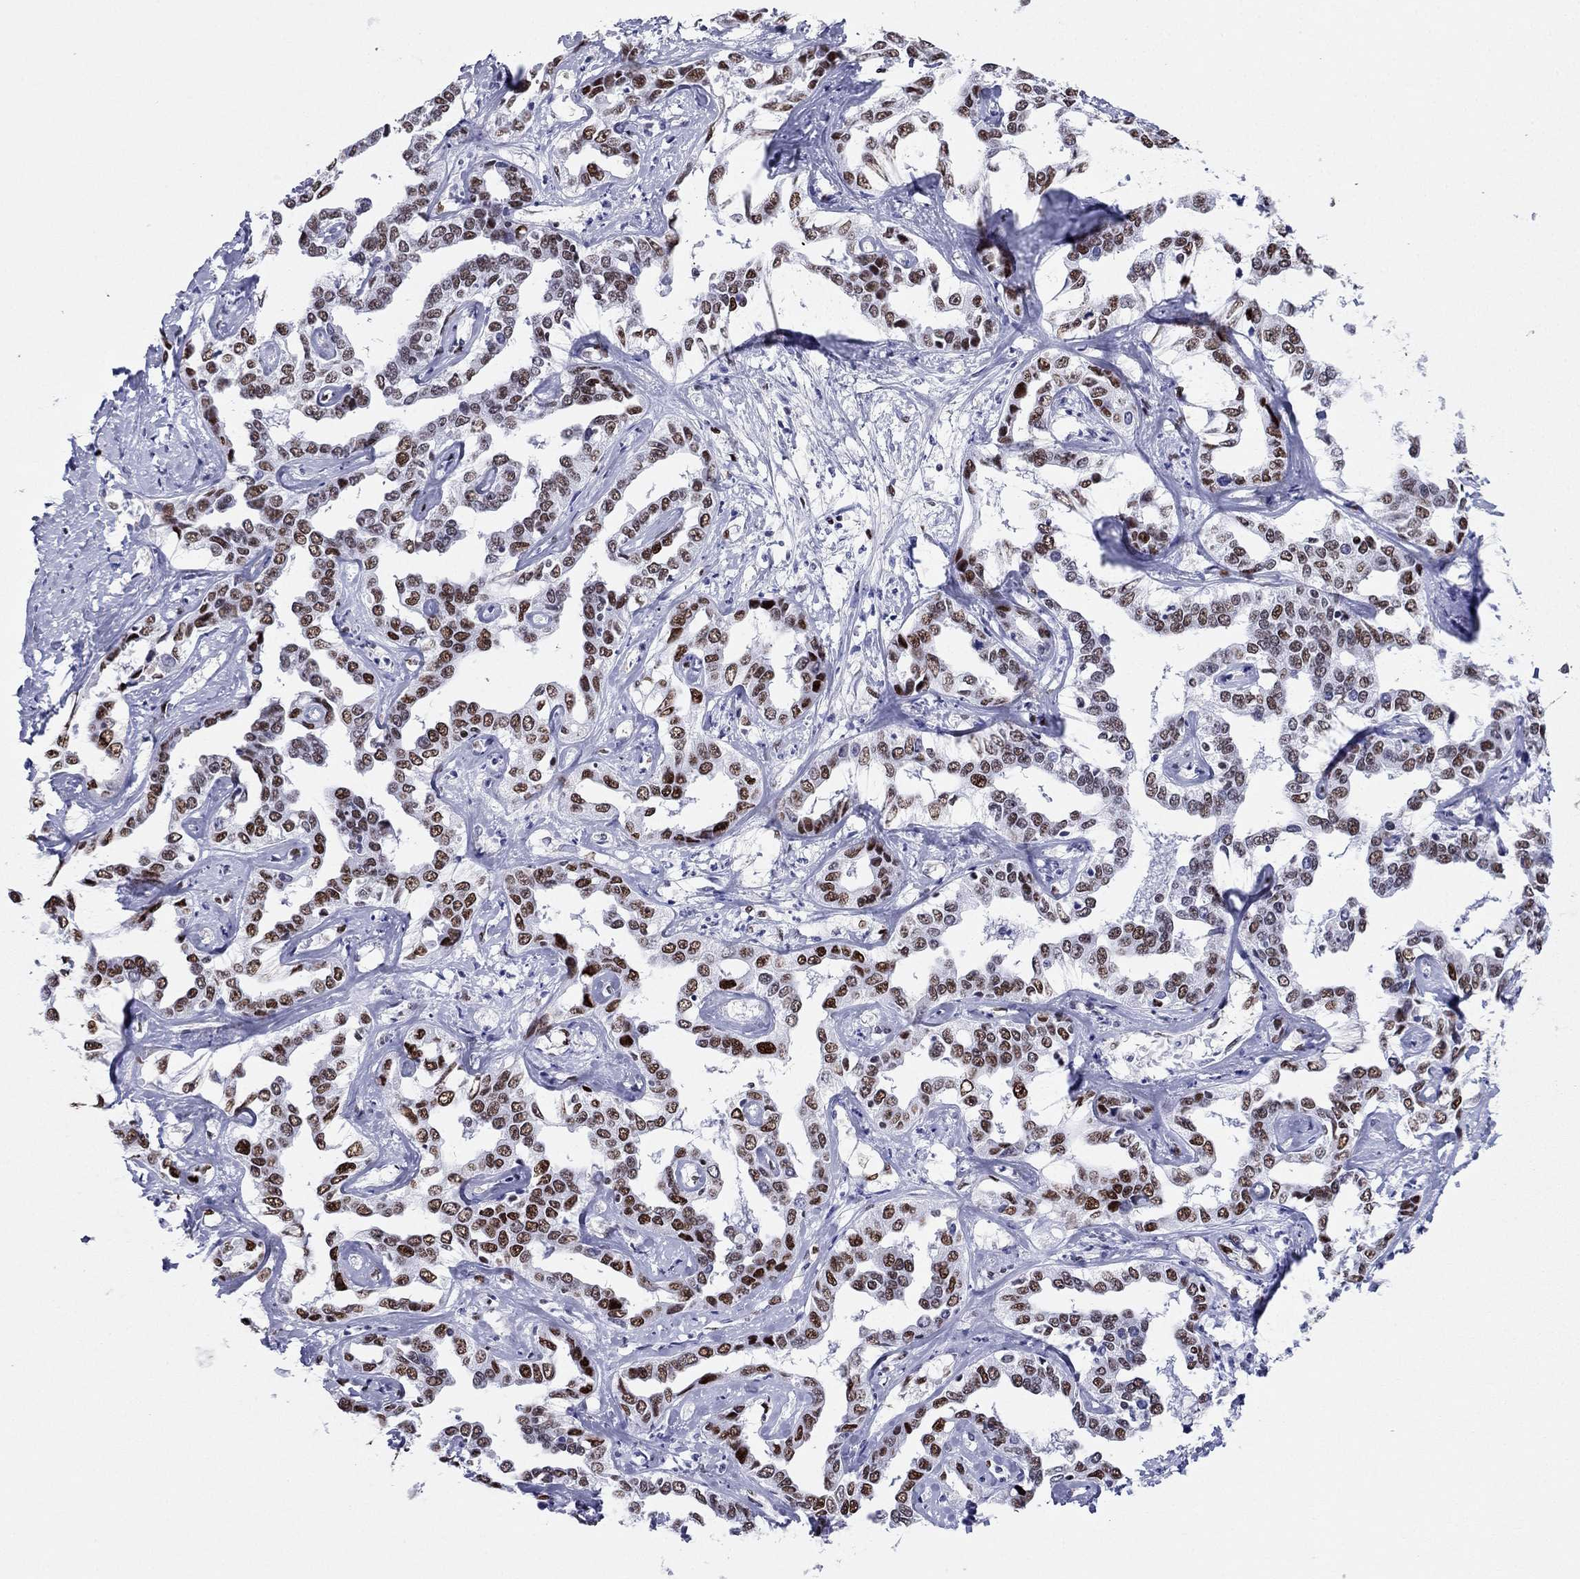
{"staining": {"intensity": "strong", "quantity": ">75%", "location": "nuclear"}, "tissue": "liver cancer", "cell_type": "Tumor cells", "image_type": "cancer", "snomed": [{"axis": "morphology", "description": "Cholangiocarcinoma"}, {"axis": "topography", "description": "Liver"}], "caption": "Liver cholangiocarcinoma was stained to show a protein in brown. There is high levels of strong nuclear staining in about >75% of tumor cells. The staining was performed using DAB (3,3'-diaminobenzidine) to visualize the protein expression in brown, while the nuclei were stained in blue with hematoxylin (Magnification: 20x).", "gene": "PPM1G", "patient": {"sex": "male", "age": 59}}